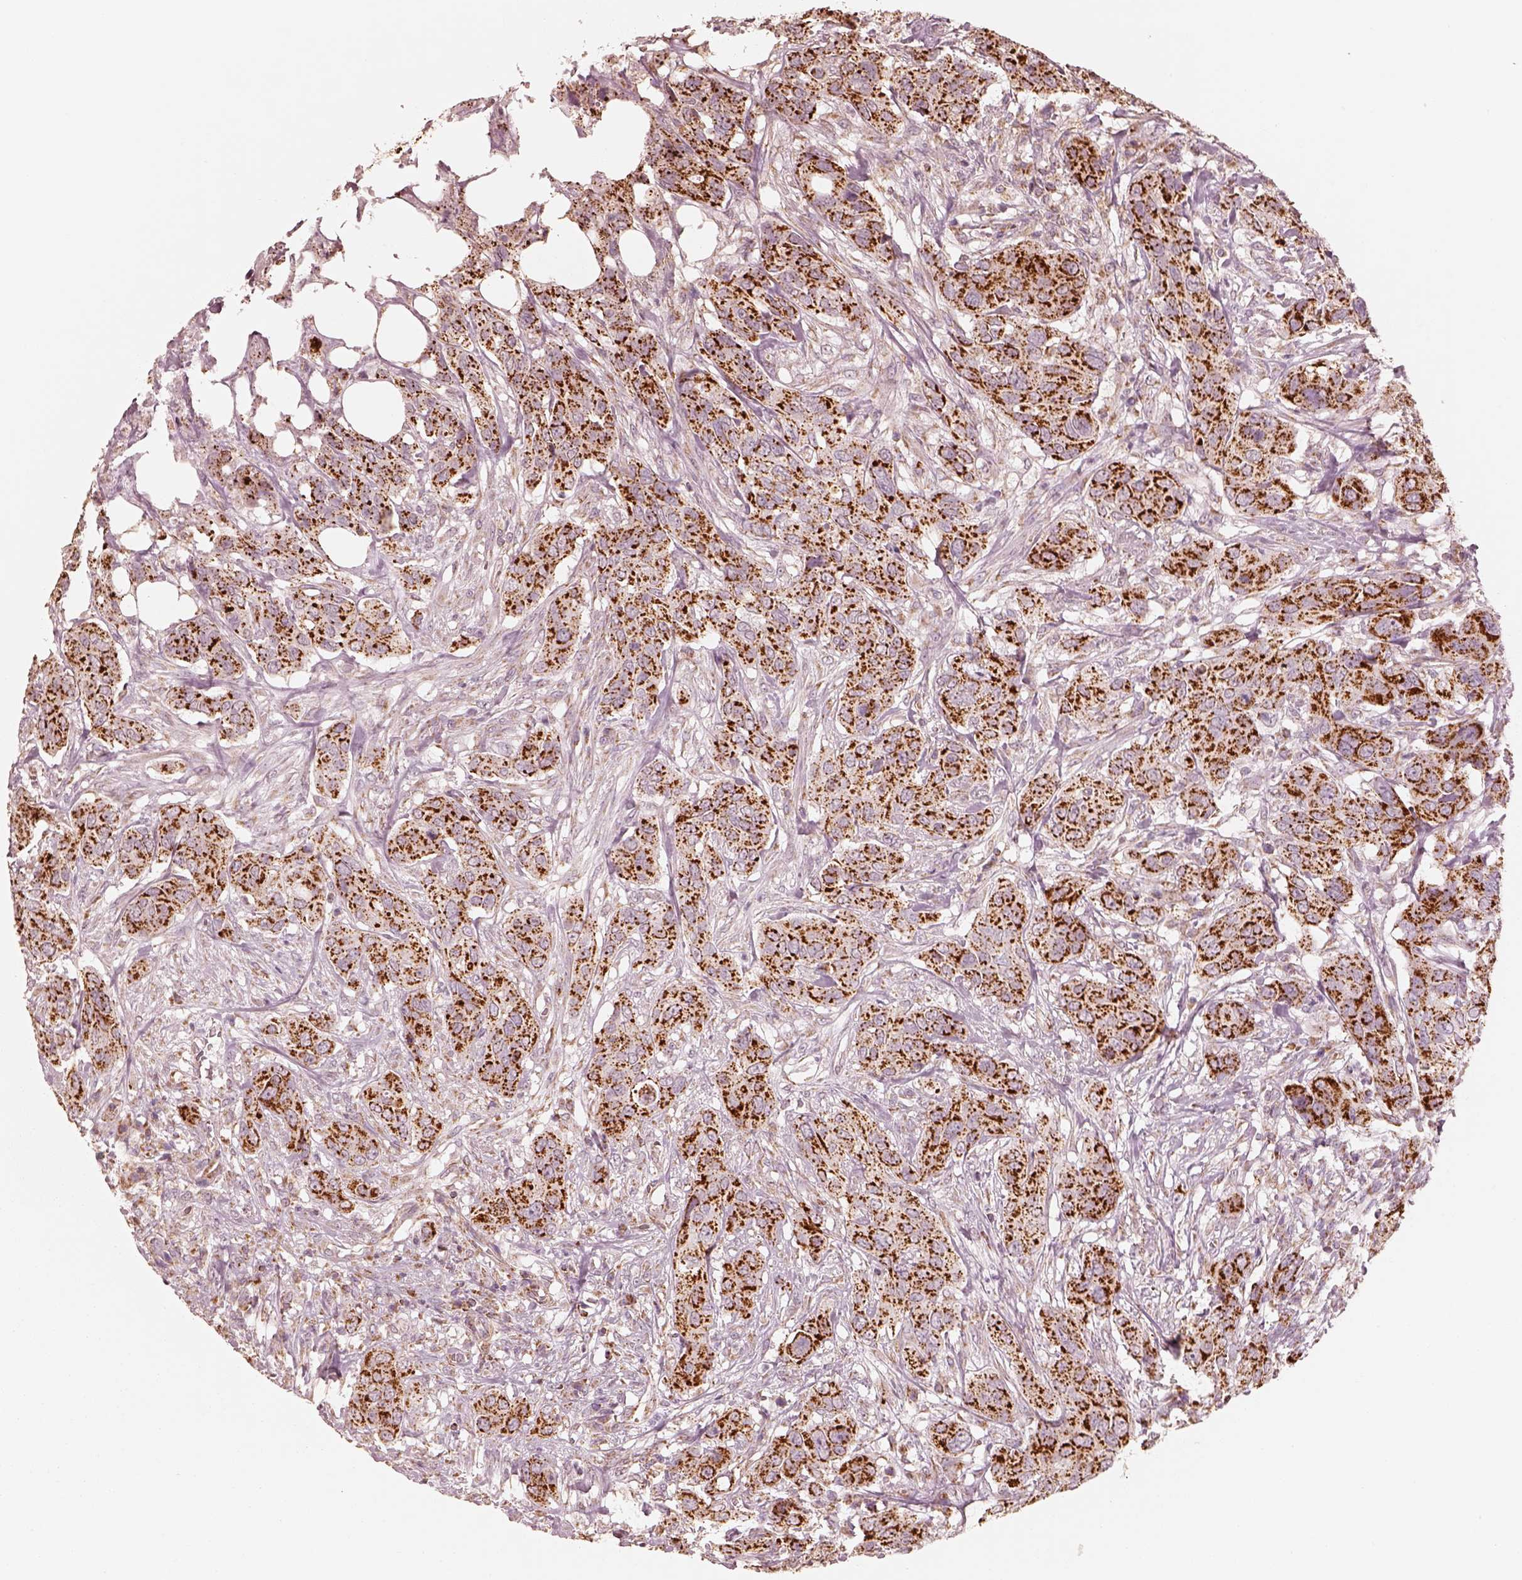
{"staining": {"intensity": "strong", "quantity": ">75%", "location": "cytoplasmic/membranous"}, "tissue": "urothelial cancer", "cell_type": "Tumor cells", "image_type": "cancer", "snomed": [{"axis": "morphology", "description": "Urothelial carcinoma, NOS"}, {"axis": "morphology", "description": "Urothelial carcinoma, High grade"}, {"axis": "topography", "description": "Urinary bladder"}], "caption": "Immunohistochemical staining of human transitional cell carcinoma reveals strong cytoplasmic/membranous protein positivity in approximately >75% of tumor cells.", "gene": "ENTPD6", "patient": {"sex": "male", "age": 63}}